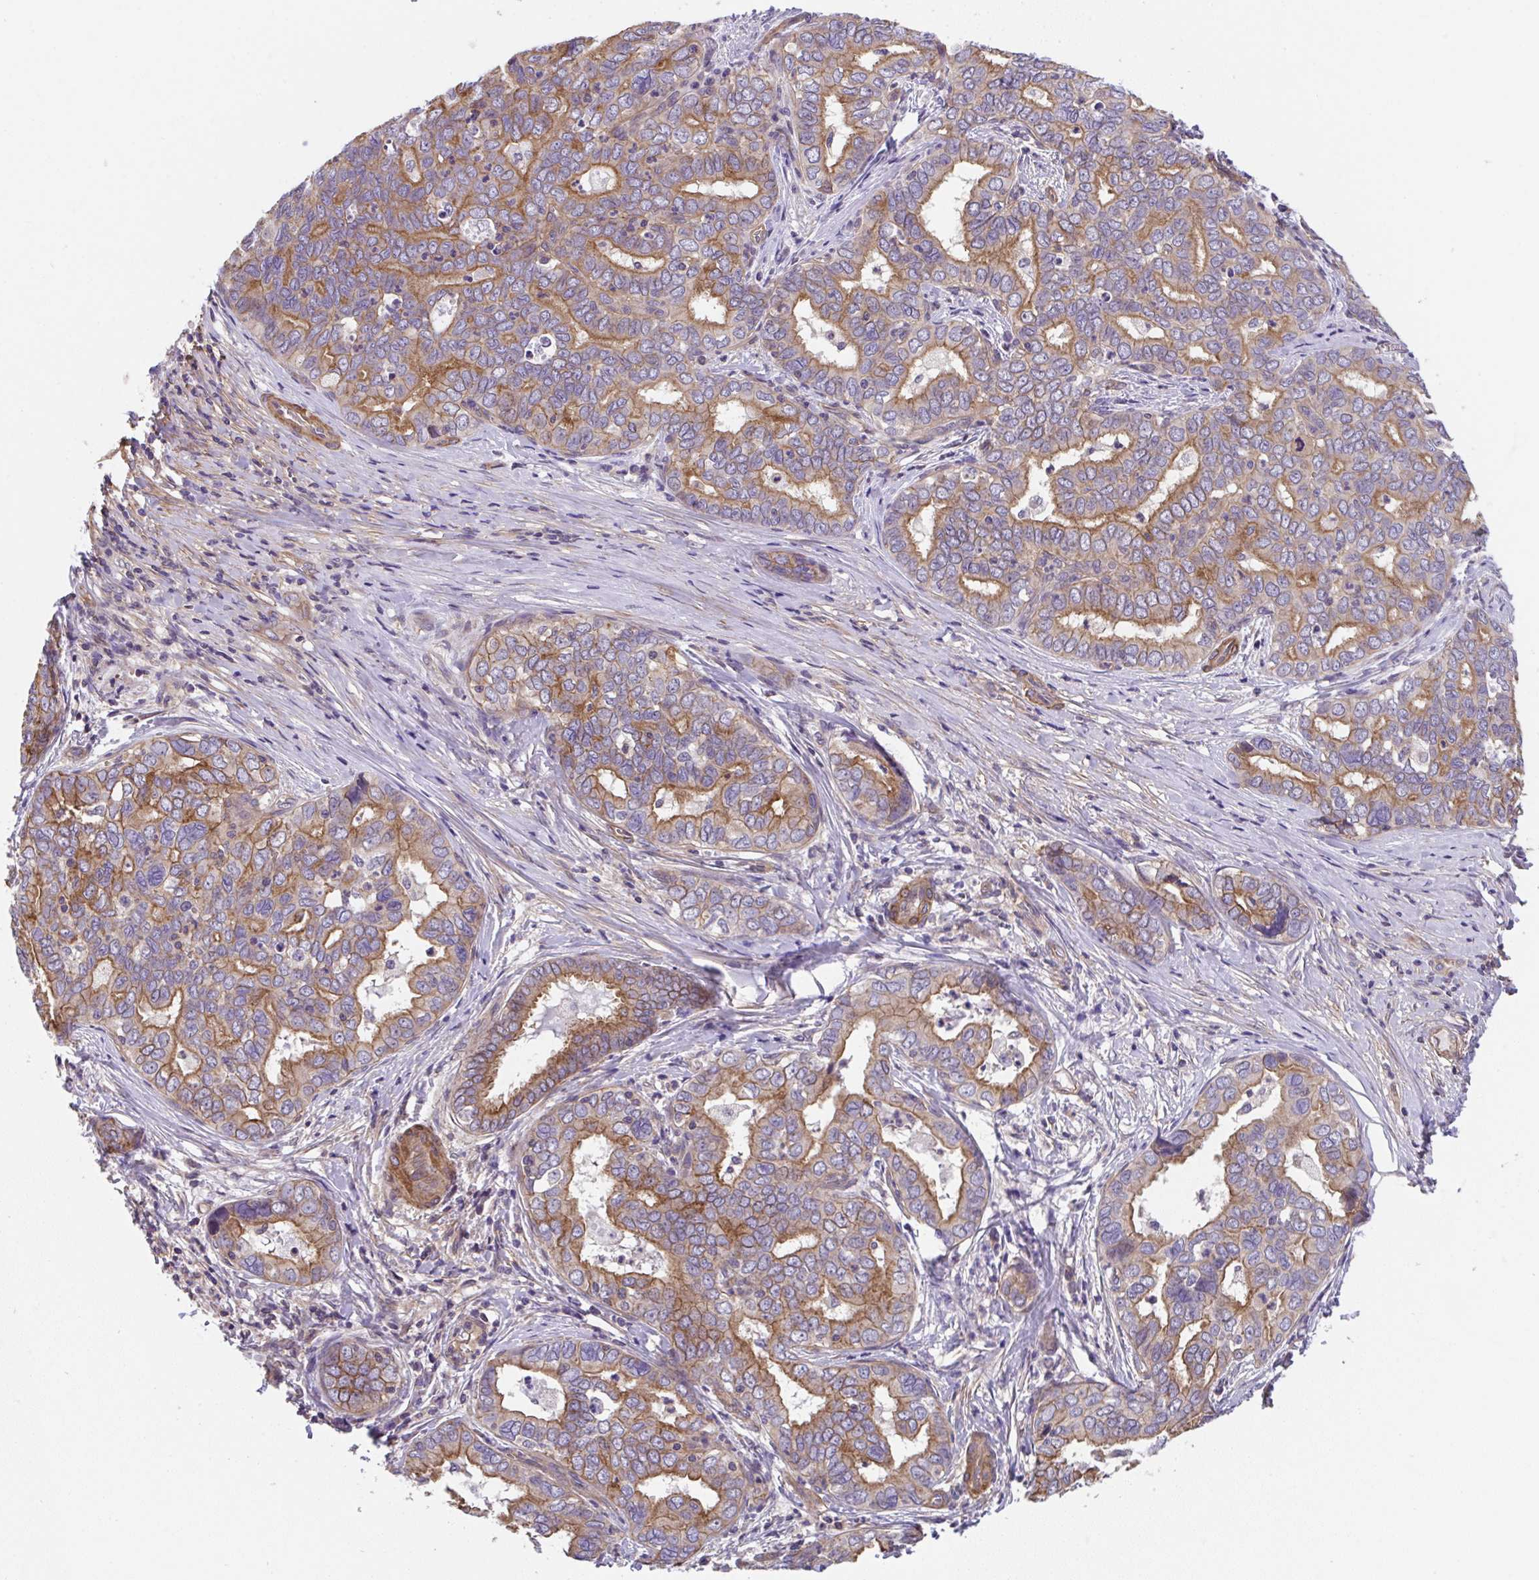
{"staining": {"intensity": "moderate", "quantity": ">75%", "location": "cytoplasmic/membranous"}, "tissue": "liver cancer", "cell_type": "Tumor cells", "image_type": "cancer", "snomed": [{"axis": "morphology", "description": "Cholangiocarcinoma"}, {"axis": "topography", "description": "Liver"}], "caption": "Cholangiocarcinoma (liver) tissue exhibits moderate cytoplasmic/membranous staining in about >75% of tumor cells, visualized by immunohistochemistry.", "gene": "ZNF696", "patient": {"sex": "female", "age": 64}}